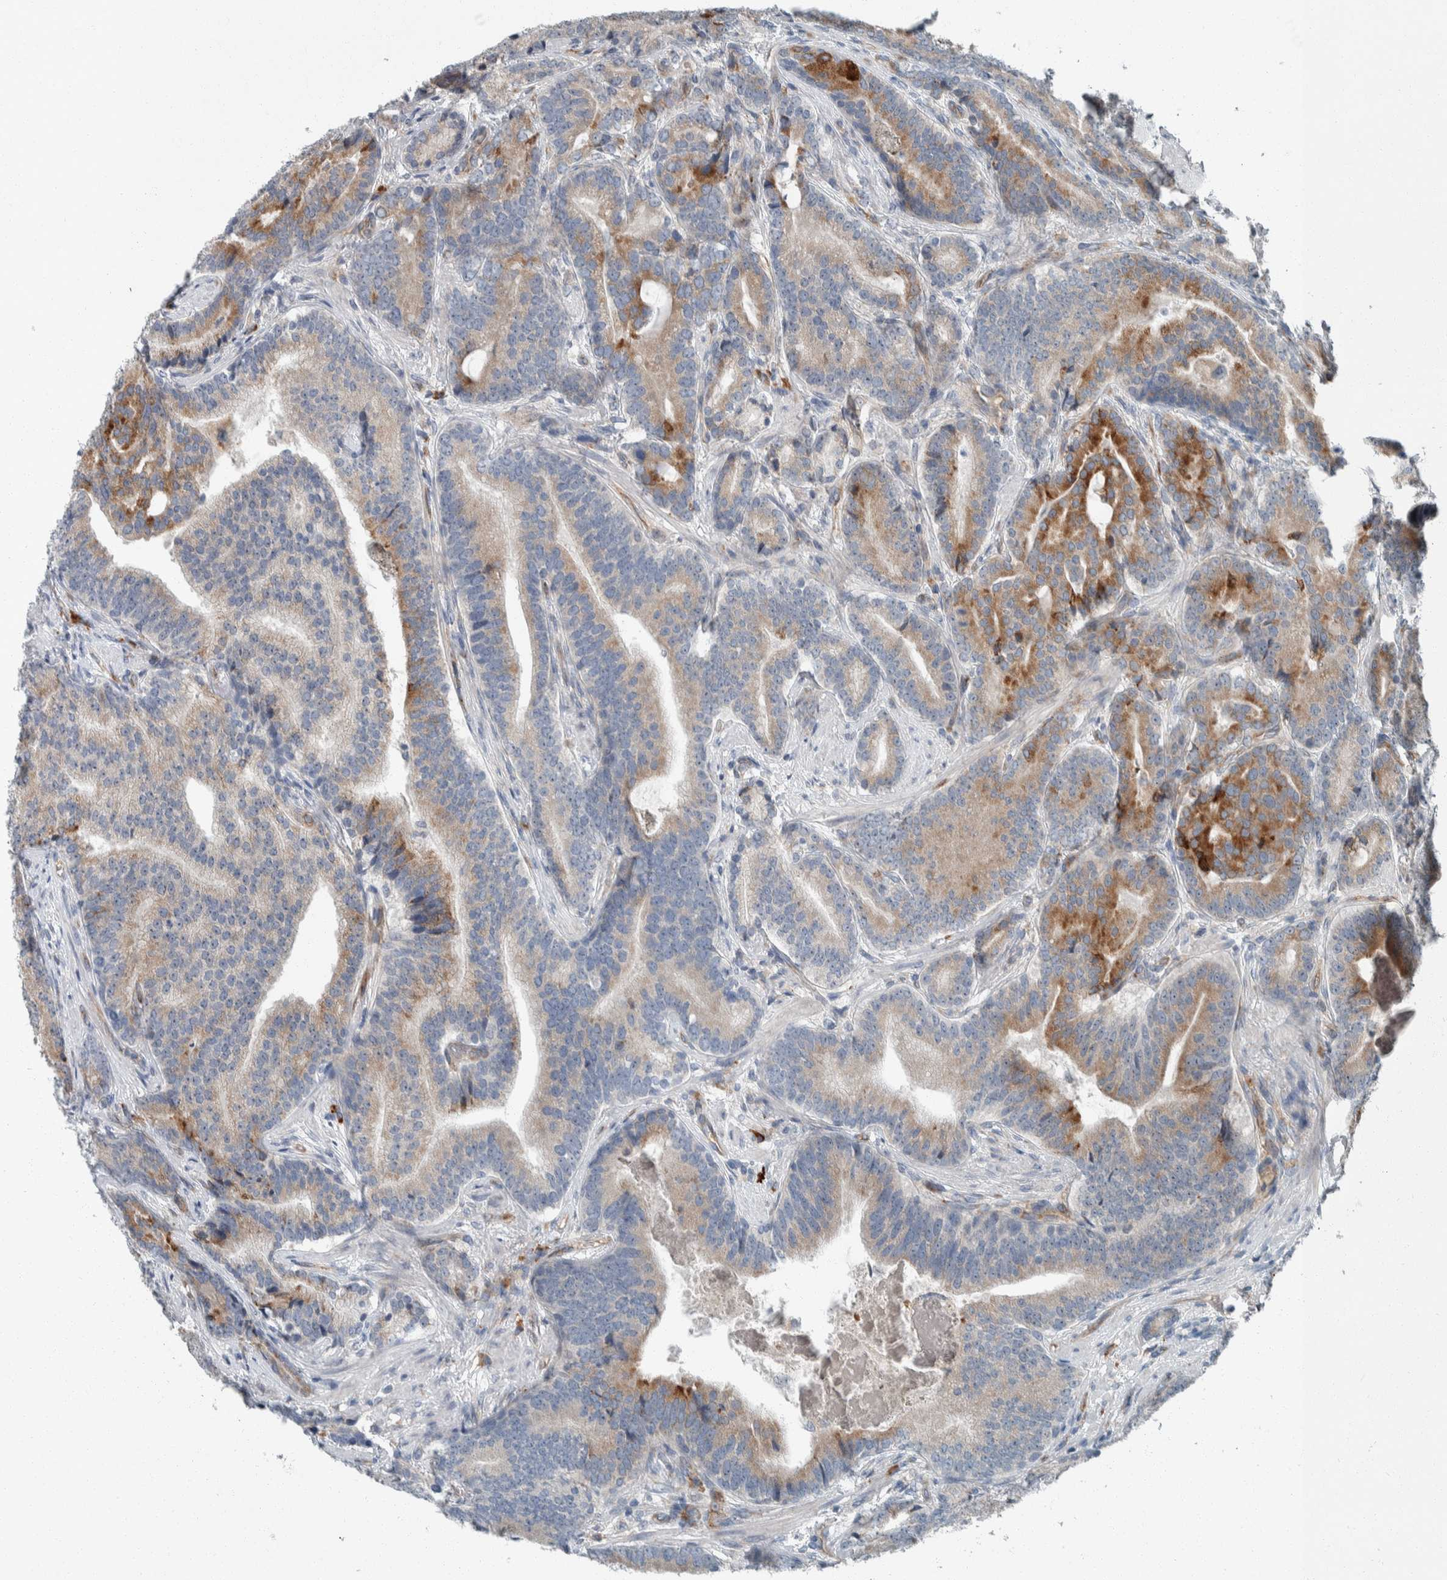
{"staining": {"intensity": "moderate", "quantity": "<25%", "location": "cytoplasmic/membranous"}, "tissue": "prostate cancer", "cell_type": "Tumor cells", "image_type": "cancer", "snomed": [{"axis": "morphology", "description": "Adenocarcinoma, High grade"}, {"axis": "topography", "description": "Prostate"}], "caption": "Tumor cells demonstrate low levels of moderate cytoplasmic/membranous expression in about <25% of cells in prostate high-grade adenocarcinoma.", "gene": "USP25", "patient": {"sex": "male", "age": 55}}